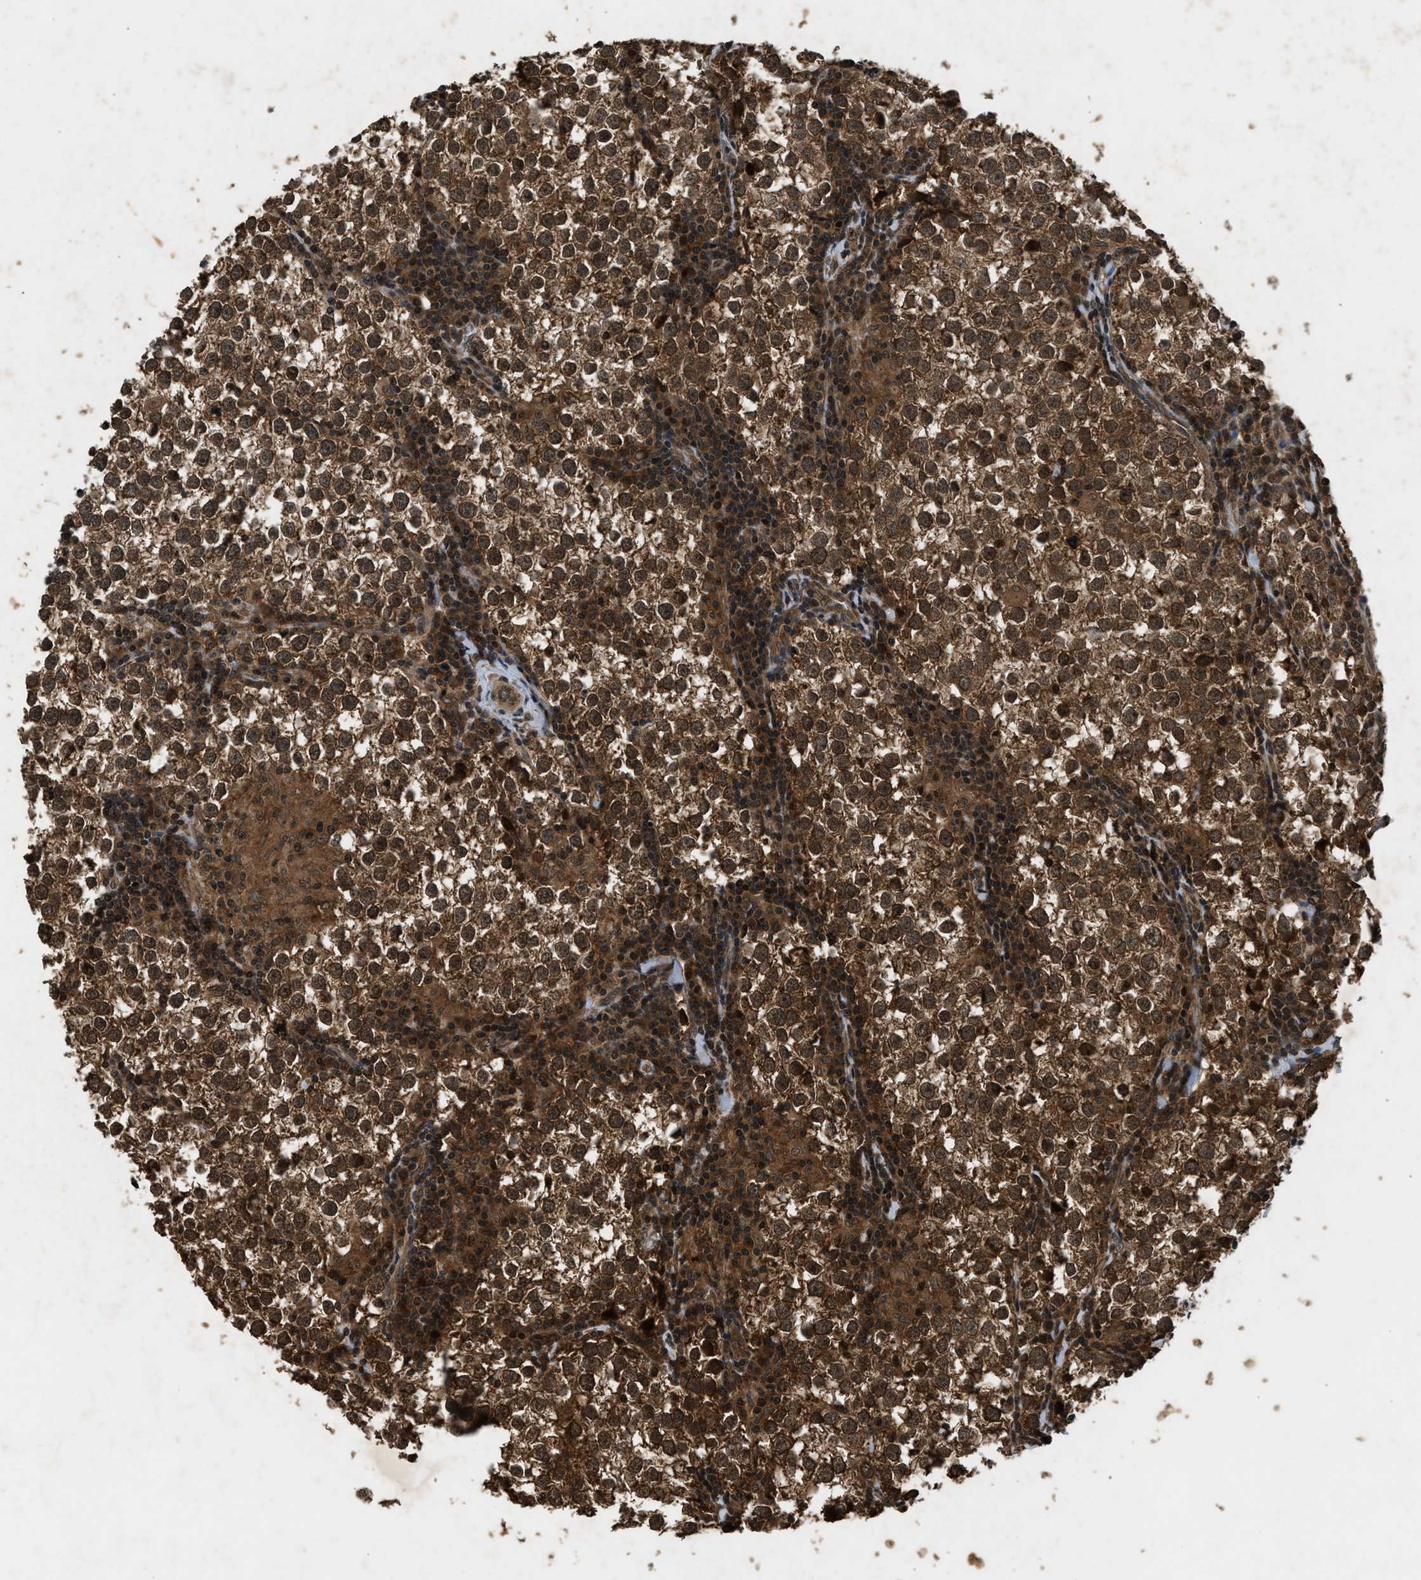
{"staining": {"intensity": "strong", "quantity": ">75%", "location": "cytoplasmic/membranous,nuclear"}, "tissue": "testis cancer", "cell_type": "Tumor cells", "image_type": "cancer", "snomed": [{"axis": "morphology", "description": "Seminoma, NOS"}, {"axis": "morphology", "description": "Carcinoma, Embryonal, NOS"}, {"axis": "topography", "description": "Testis"}], "caption": "Protein staining of embryonal carcinoma (testis) tissue displays strong cytoplasmic/membranous and nuclear staining in about >75% of tumor cells.", "gene": "RPS6KB1", "patient": {"sex": "male", "age": 36}}